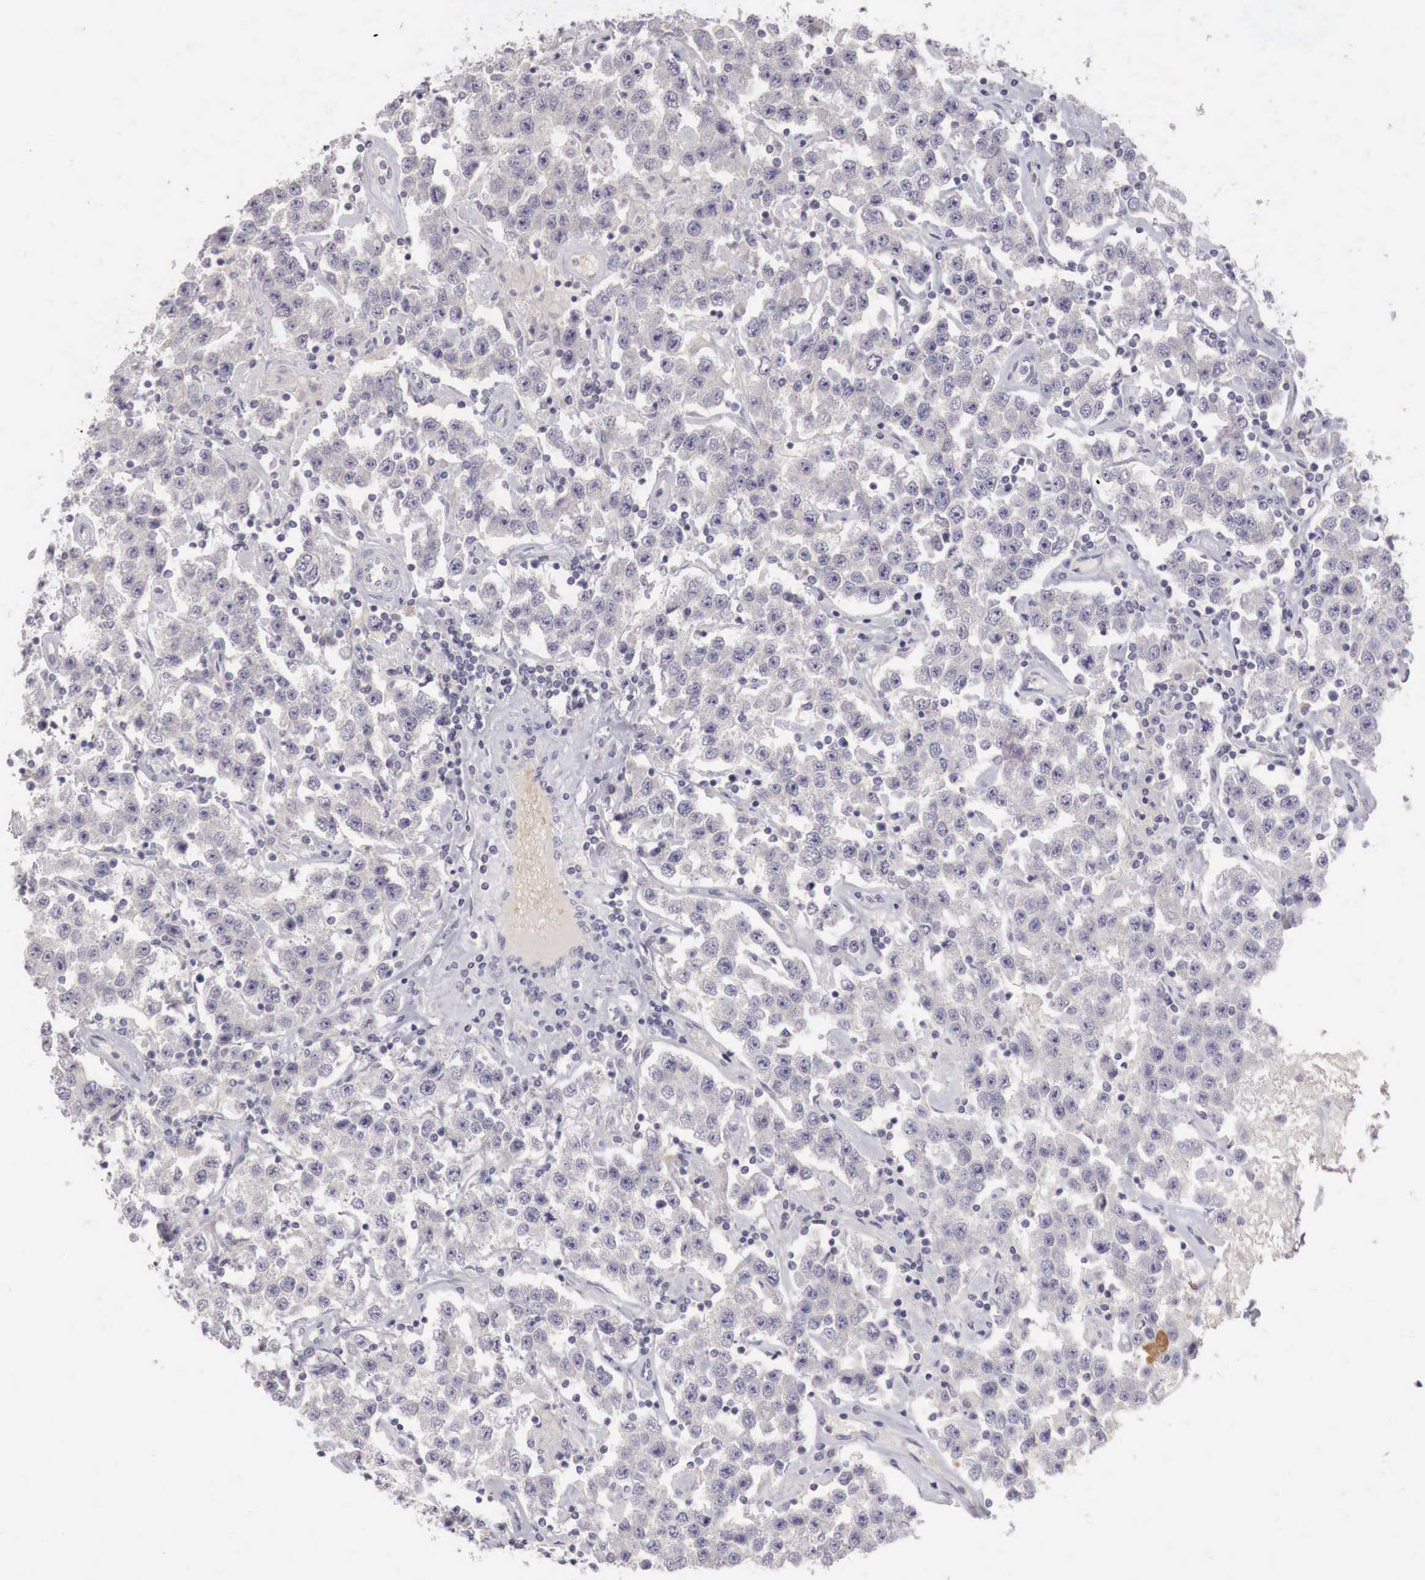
{"staining": {"intensity": "negative", "quantity": "none", "location": "none"}, "tissue": "testis cancer", "cell_type": "Tumor cells", "image_type": "cancer", "snomed": [{"axis": "morphology", "description": "Seminoma, NOS"}, {"axis": "topography", "description": "Testis"}], "caption": "Testis cancer (seminoma) stained for a protein using immunohistochemistry reveals no positivity tumor cells.", "gene": "GATA1", "patient": {"sex": "male", "age": 52}}